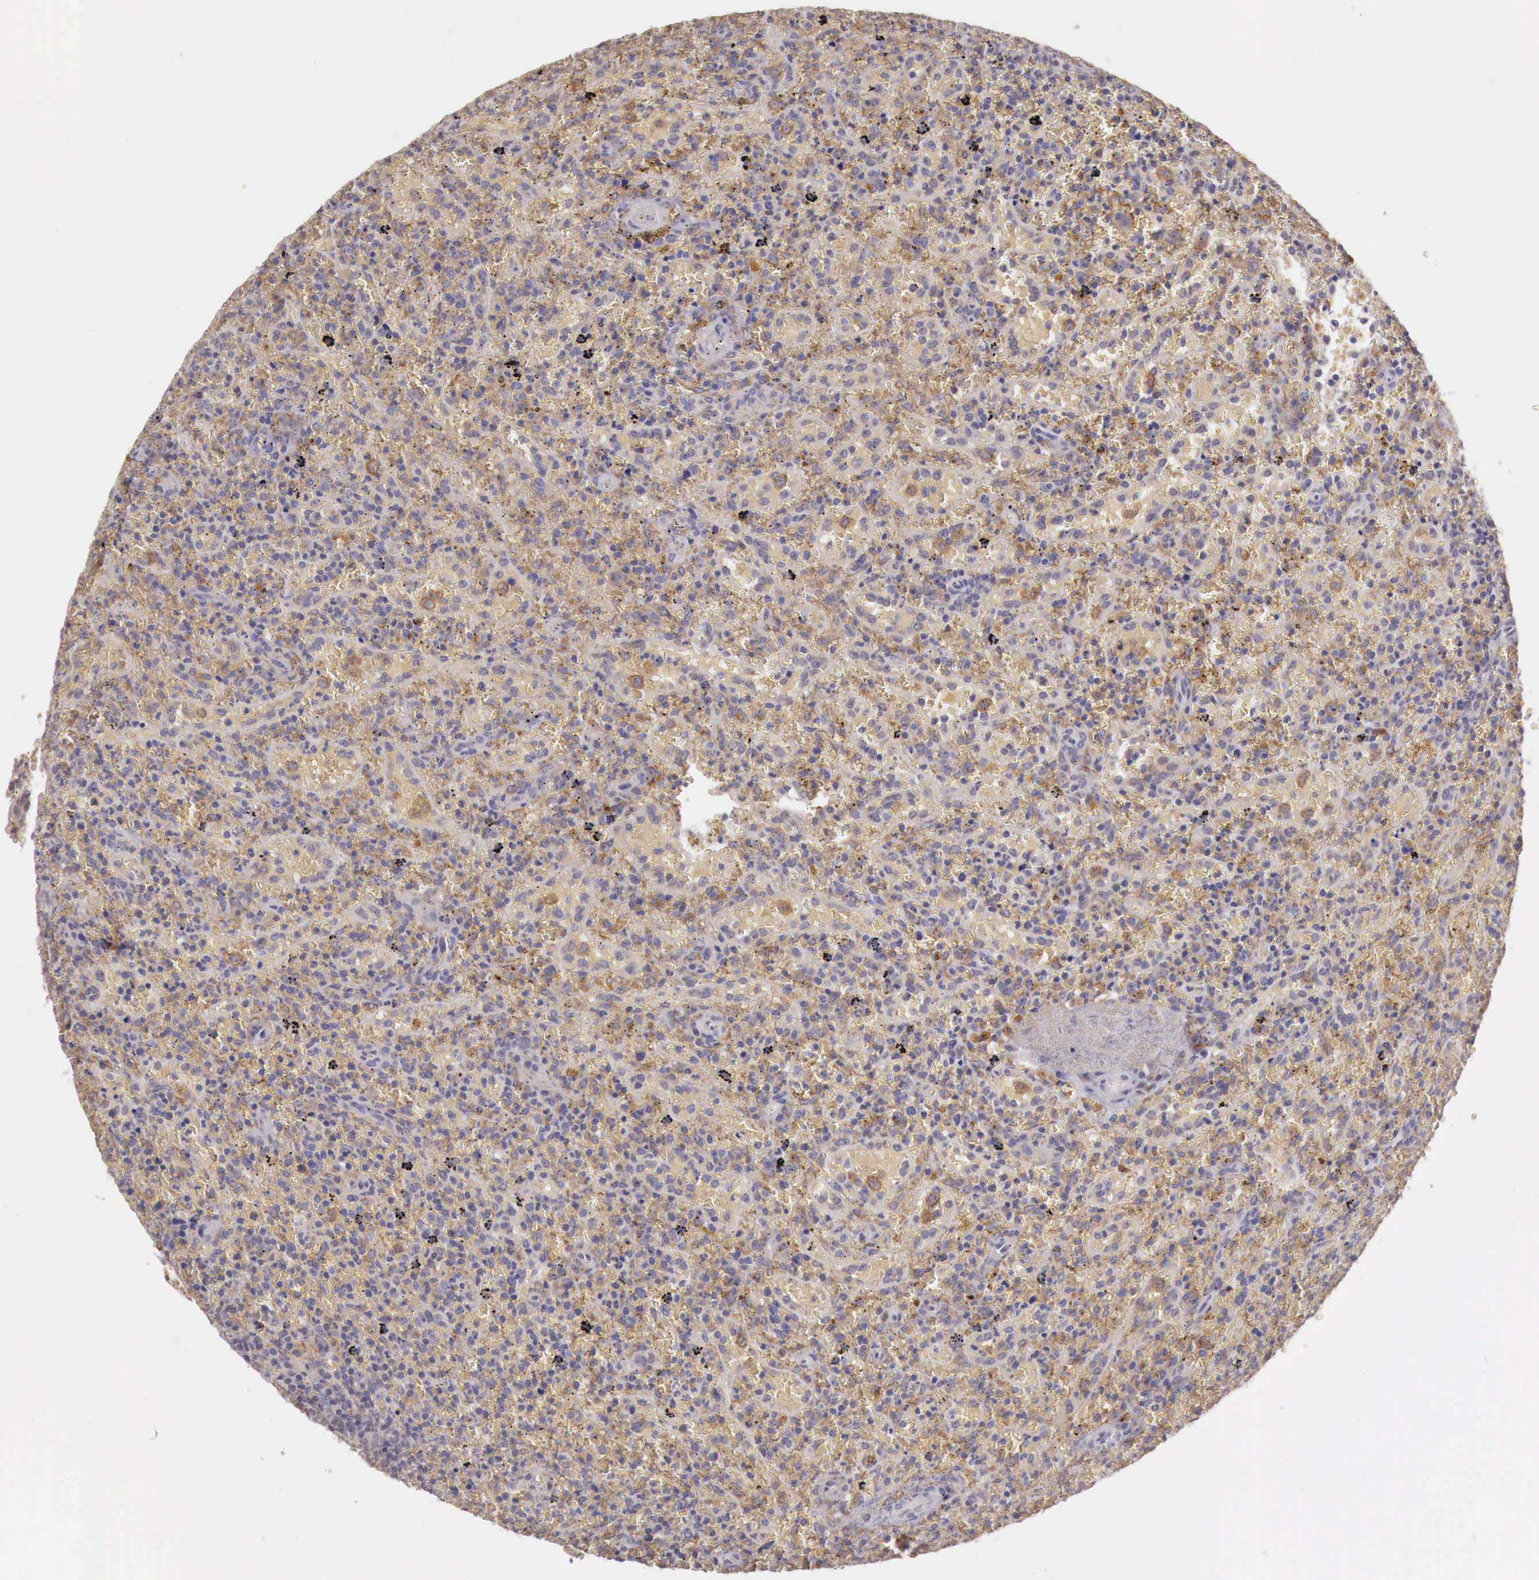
{"staining": {"intensity": "weak", "quantity": "25%-75%", "location": "cytoplasmic/membranous"}, "tissue": "lymphoma", "cell_type": "Tumor cells", "image_type": "cancer", "snomed": [{"axis": "morphology", "description": "Malignant lymphoma, non-Hodgkin's type, High grade"}, {"axis": "topography", "description": "Spleen"}, {"axis": "topography", "description": "Lymph node"}], "caption": "The histopathology image exhibits a brown stain indicating the presence of a protein in the cytoplasmic/membranous of tumor cells in malignant lymphoma, non-Hodgkin's type (high-grade). The protein is stained brown, and the nuclei are stained in blue (DAB (3,3'-diaminobenzidine) IHC with brightfield microscopy, high magnification).", "gene": "CHRDL1", "patient": {"sex": "female", "age": 70}}